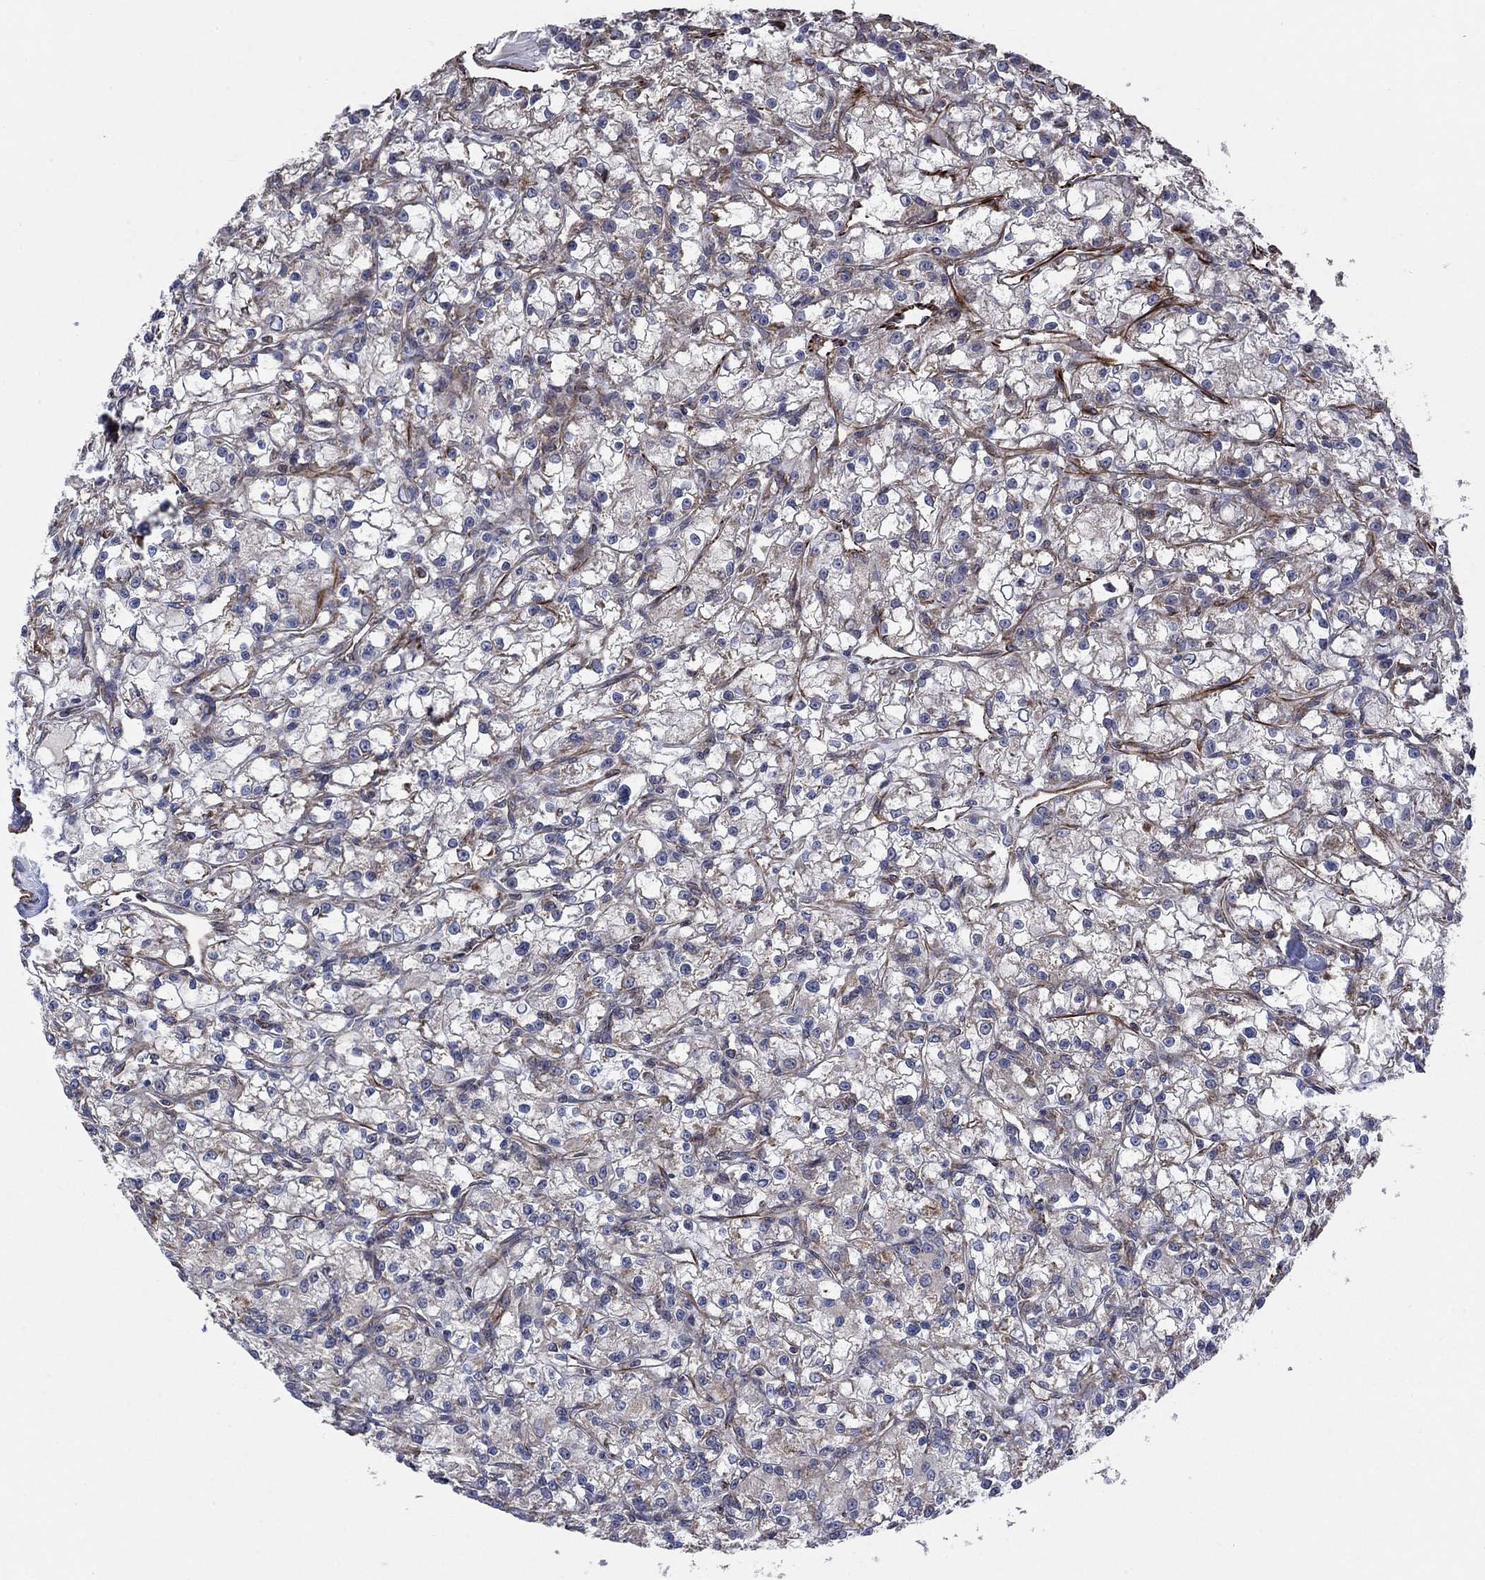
{"staining": {"intensity": "negative", "quantity": "none", "location": "none"}, "tissue": "renal cancer", "cell_type": "Tumor cells", "image_type": "cancer", "snomed": [{"axis": "morphology", "description": "Adenocarcinoma, NOS"}, {"axis": "topography", "description": "Kidney"}], "caption": "Tumor cells are negative for brown protein staining in renal cancer (adenocarcinoma).", "gene": "NDUFC1", "patient": {"sex": "female", "age": 59}}